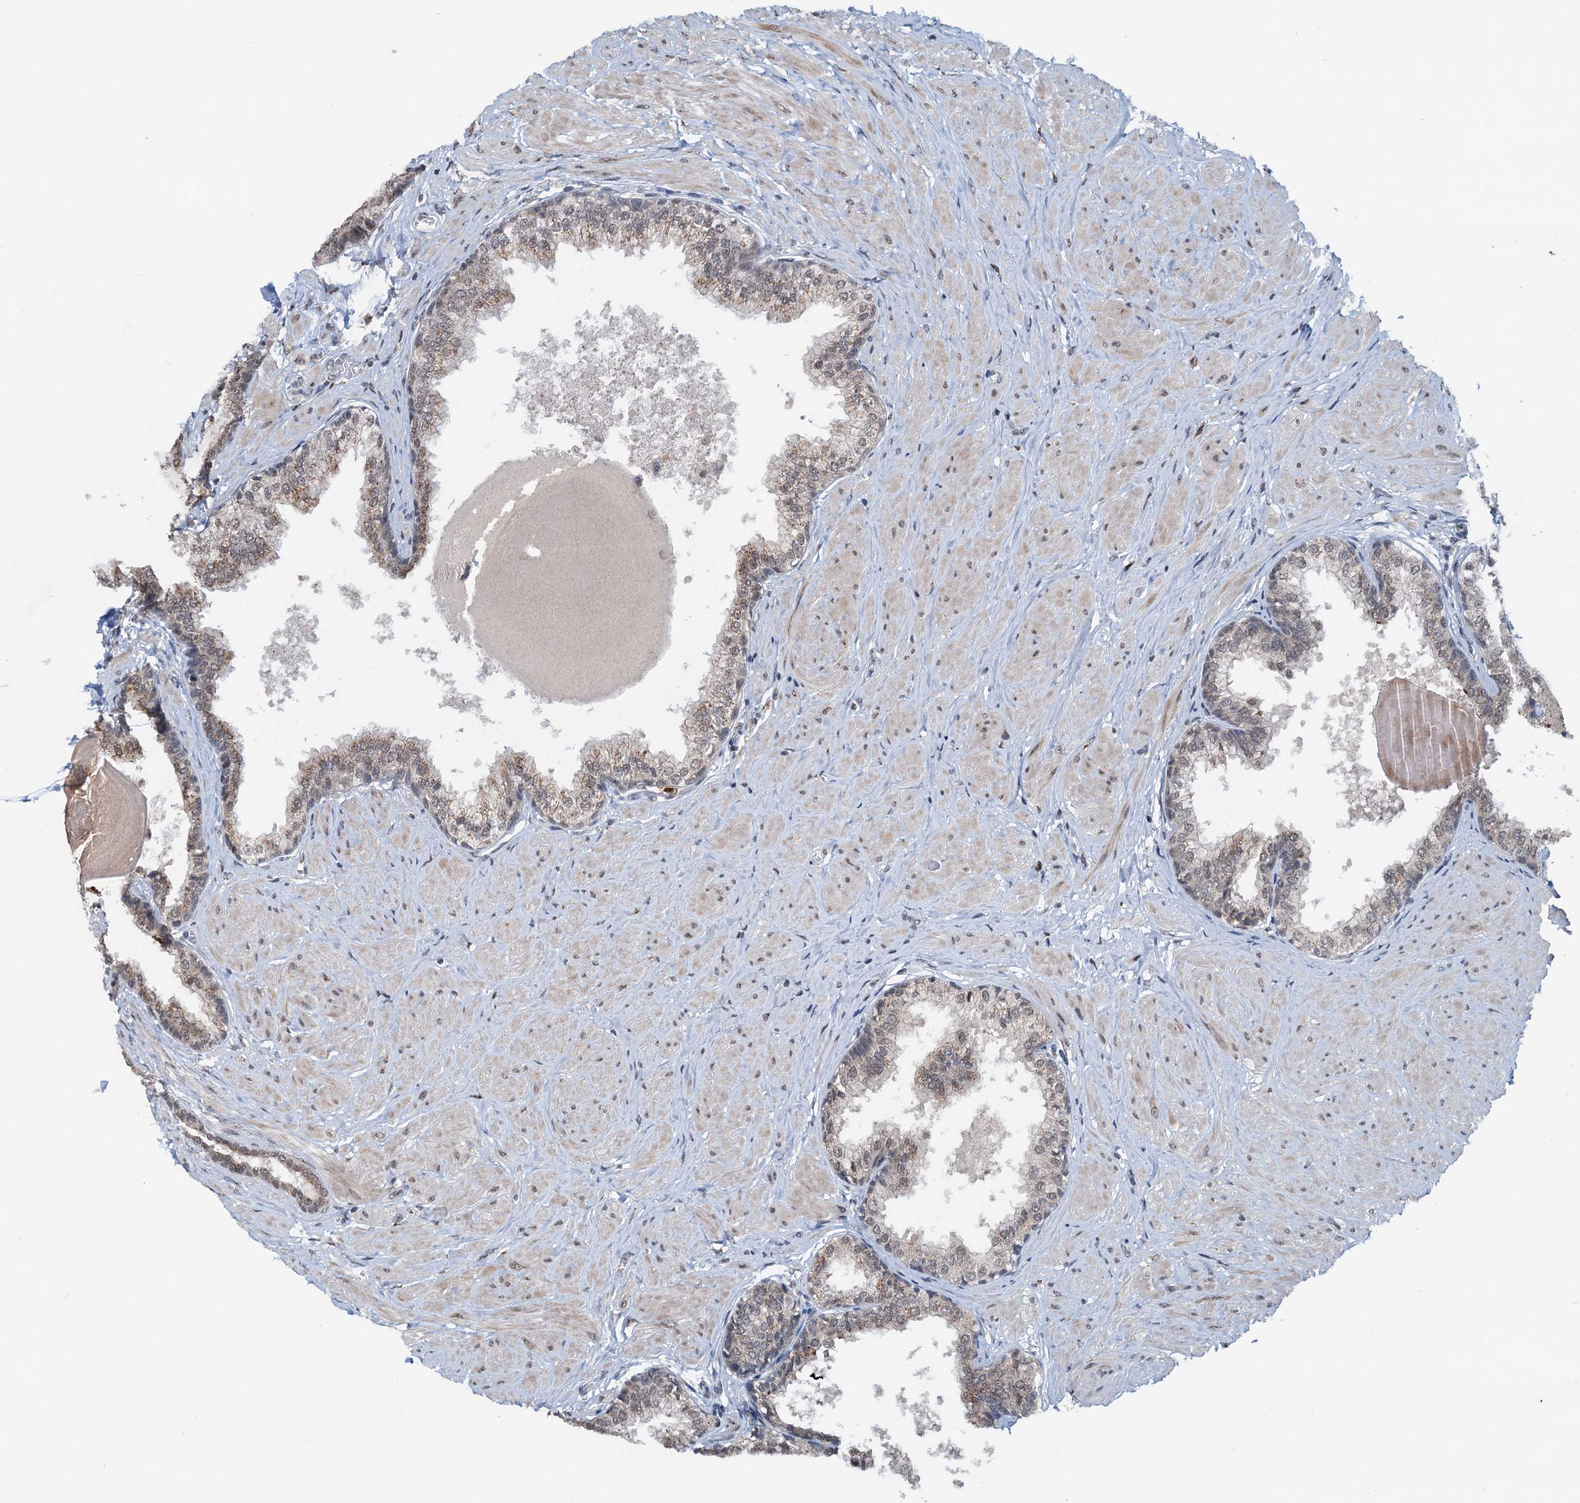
{"staining": {"intensity": "weak", "quantity": "25%-75%", "location": "cytoplasmic/membranous"}, "tissue": "prostate", "cell_type": "Glandular cells", "image_type": "normal", "snomed": [{"axis": "morphology", "description": "Normal tissue, NOS"}, {"axis": "topography", "description": "Prostate"}], "caption": "Weak cytoplasmic/membranous expression for a protein is seen in approximately 25%-75% of glandular cells of benign prostate using immunohistochemistry.", "gene": "SHLD1", "patient": {"sex": "male", "age": 48}}